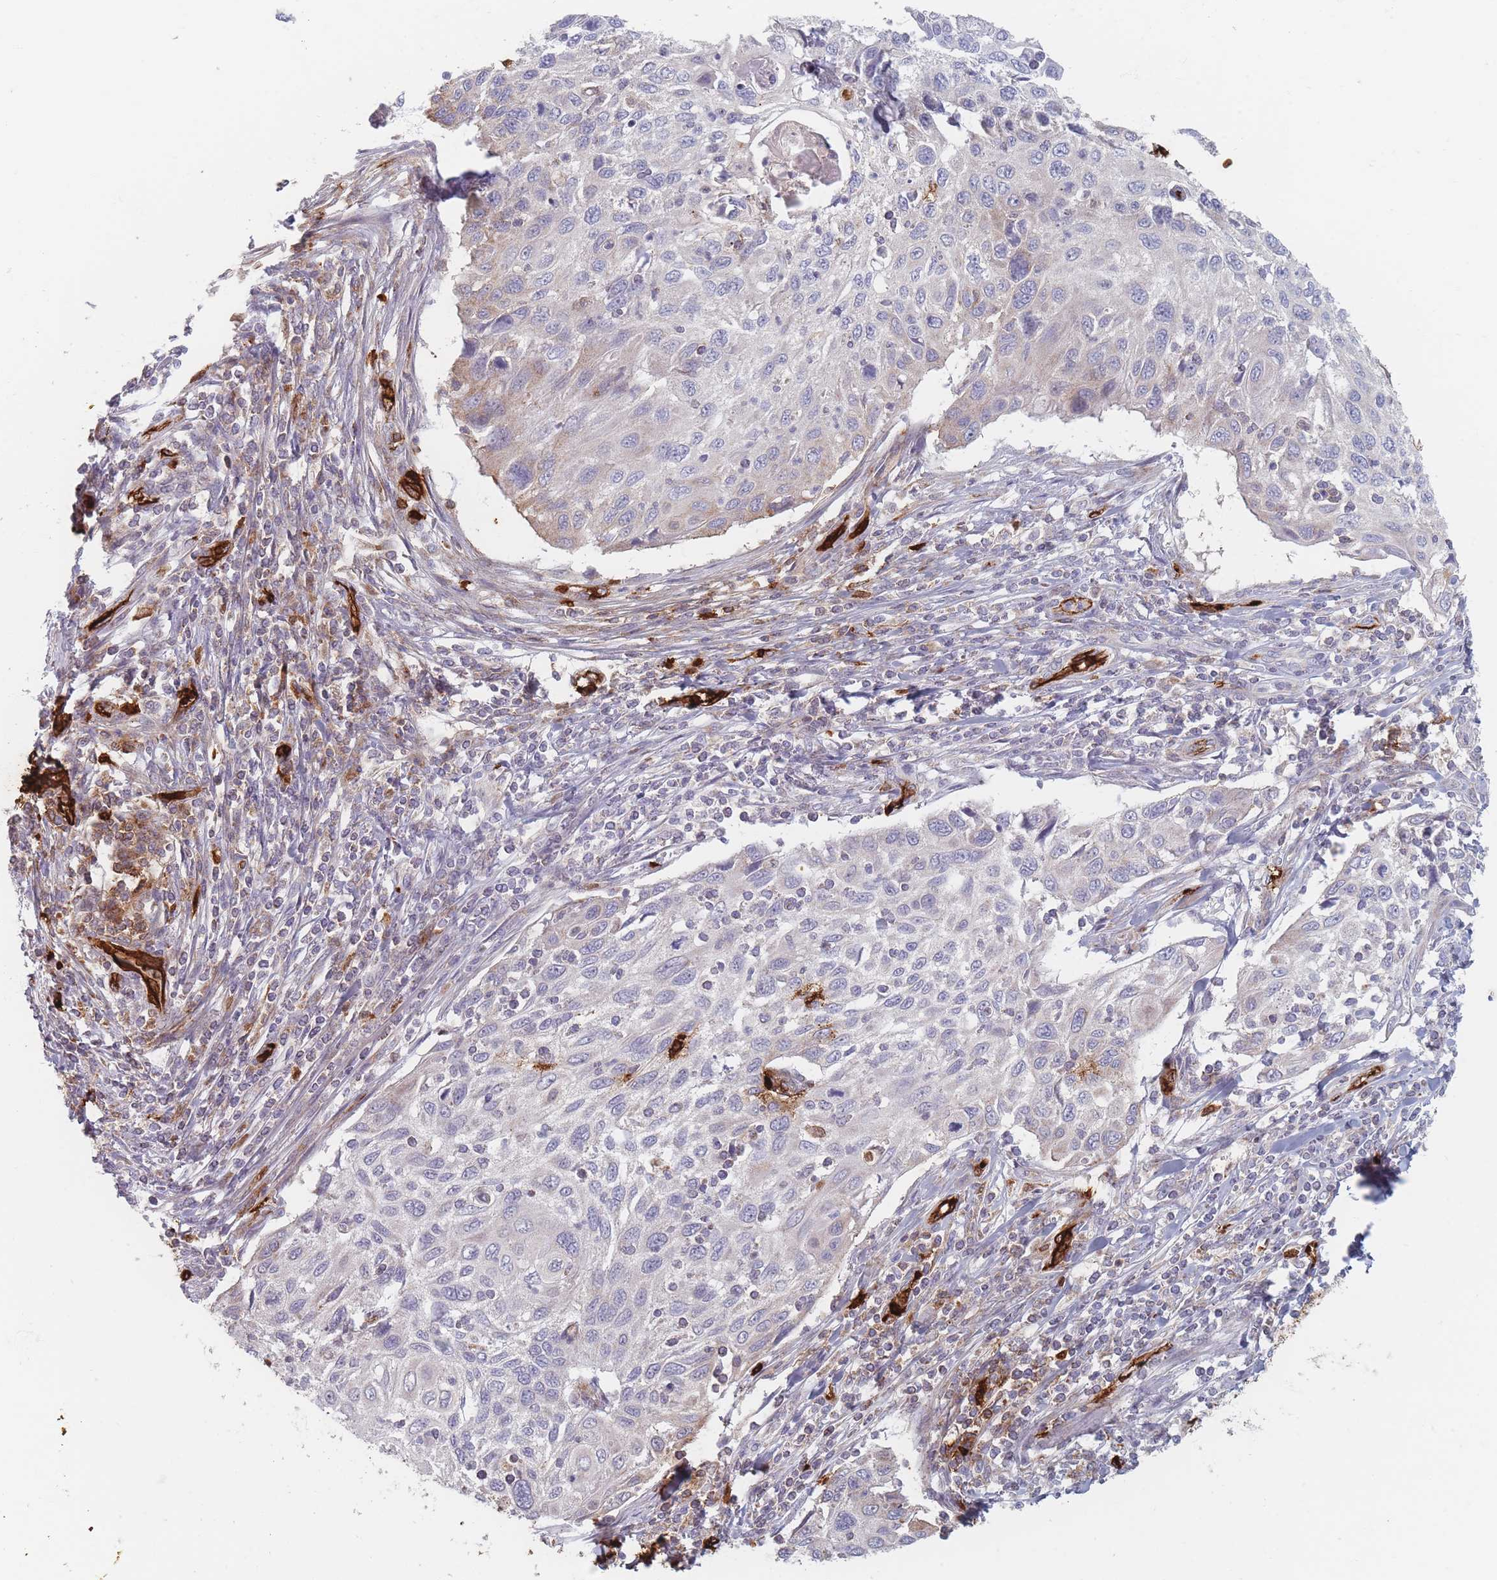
{"staining": {"intensity": "weak", "quantity": "<25%", "location": "cytoplasmic/membranous"}, "tissue": "cervical cancer", "cell_type": "Tumor cells", "image_type": "cancer", "snomed": [{"axis": "morphology", "description": "Squamous cell carcinoma, NOS"}, {"axis": "topography", "description": "Cervix"}], "caption": "Photomicrograph shows no significant protein positivity in tumor cells of squamous cell carcinoma (cervical).", "gene": "SLC2A6", "patient": {"sex": "female", "age": 70}}